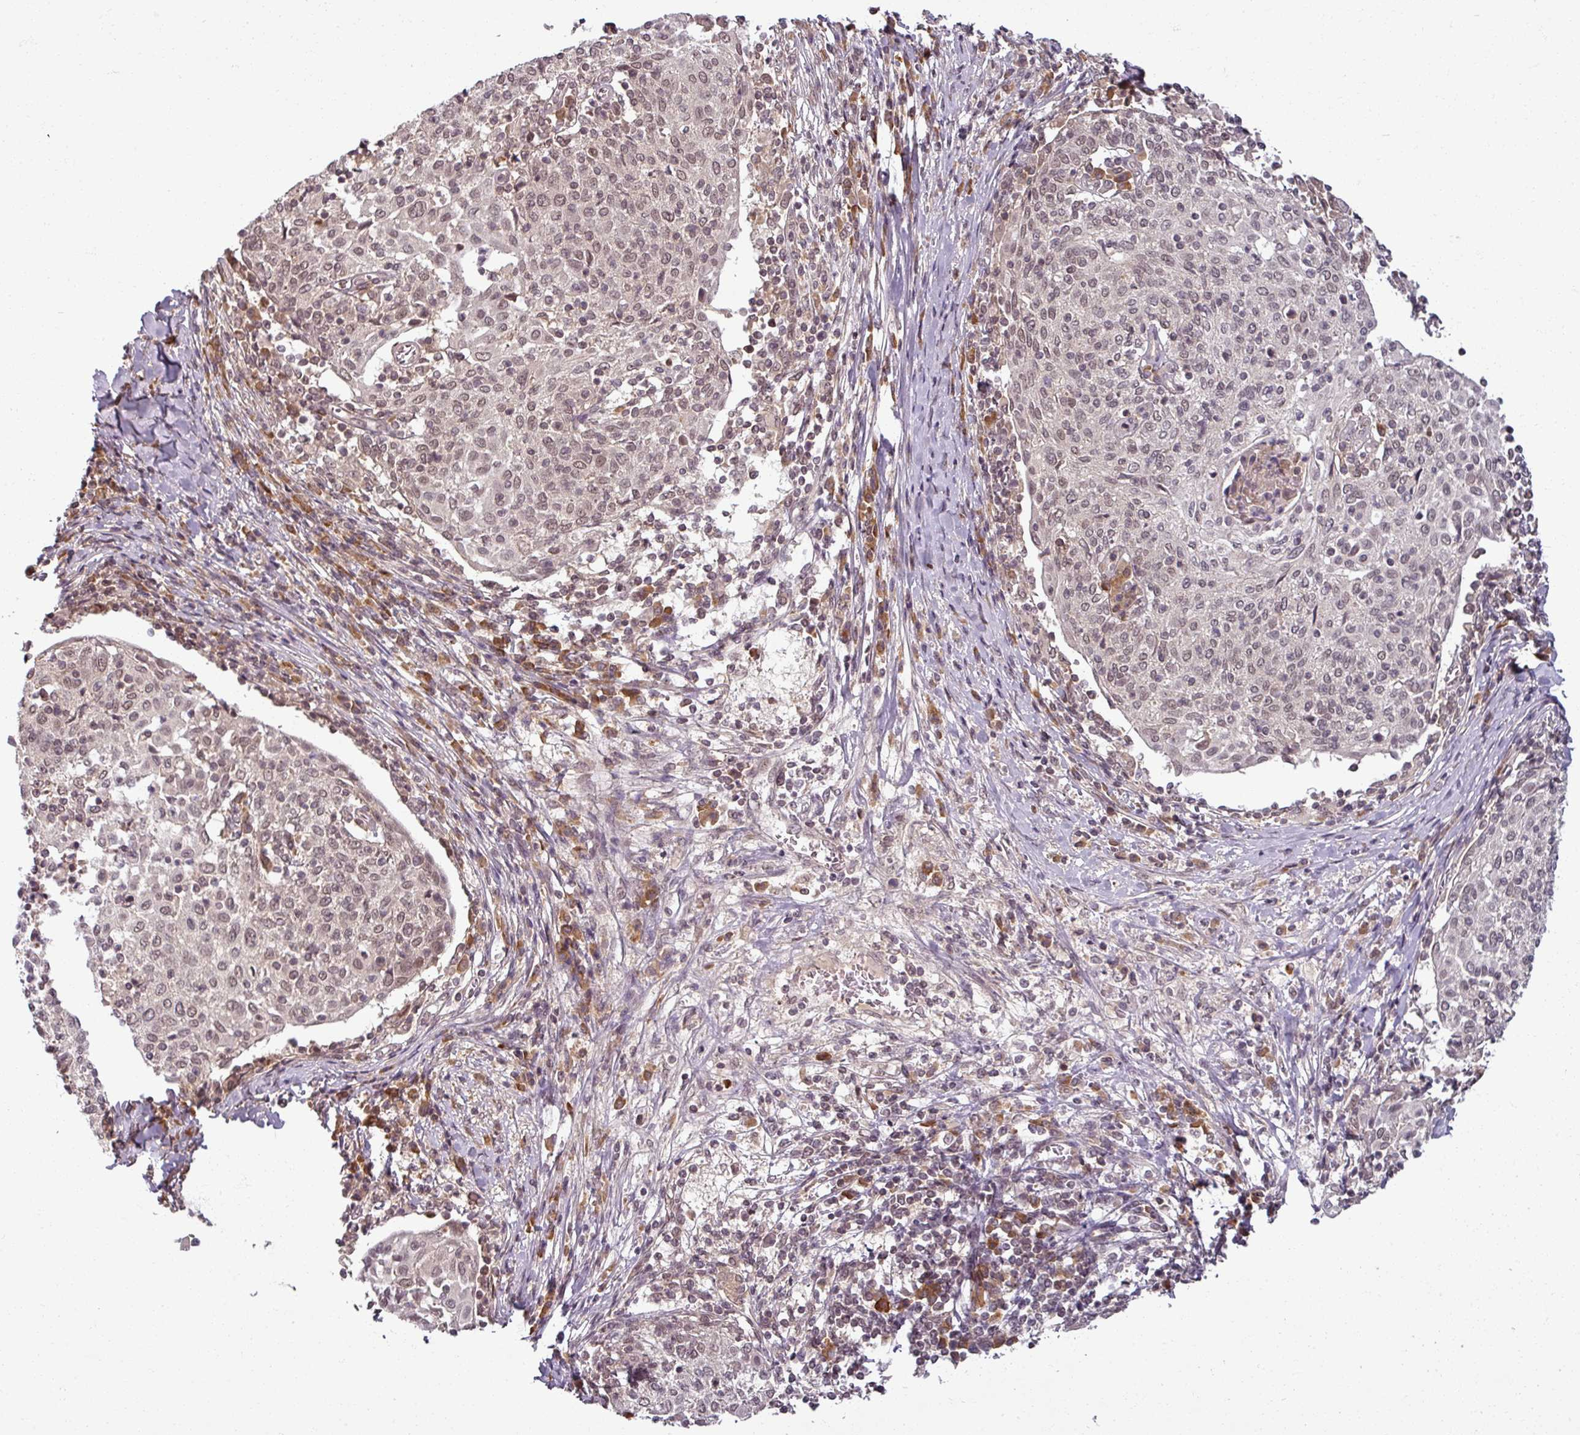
{"staining": {"intensity": "weak", "quantity": "25%-75%", "location": "nuclear"}, "tissue": "cervical cancer", "cell_type": "Tumor cells", "image_type": "cancer", "snomed": [{"axis": "morphology", "description": "Squamous cell carcinoma, NOS"}, {"axis": "topography", "description": "Cervix"}], "caption": "Immunohistochemical staining of cervical squamous cell carcinoma demonstrates low levels of weak nuclear staining in approximately 25%-75% of tumor cells. The protein of interest is shown in brown color, while the nuclei are stained blue.", "gene": "POLR2G", "patient": {"sex": "female", "age": 52}}